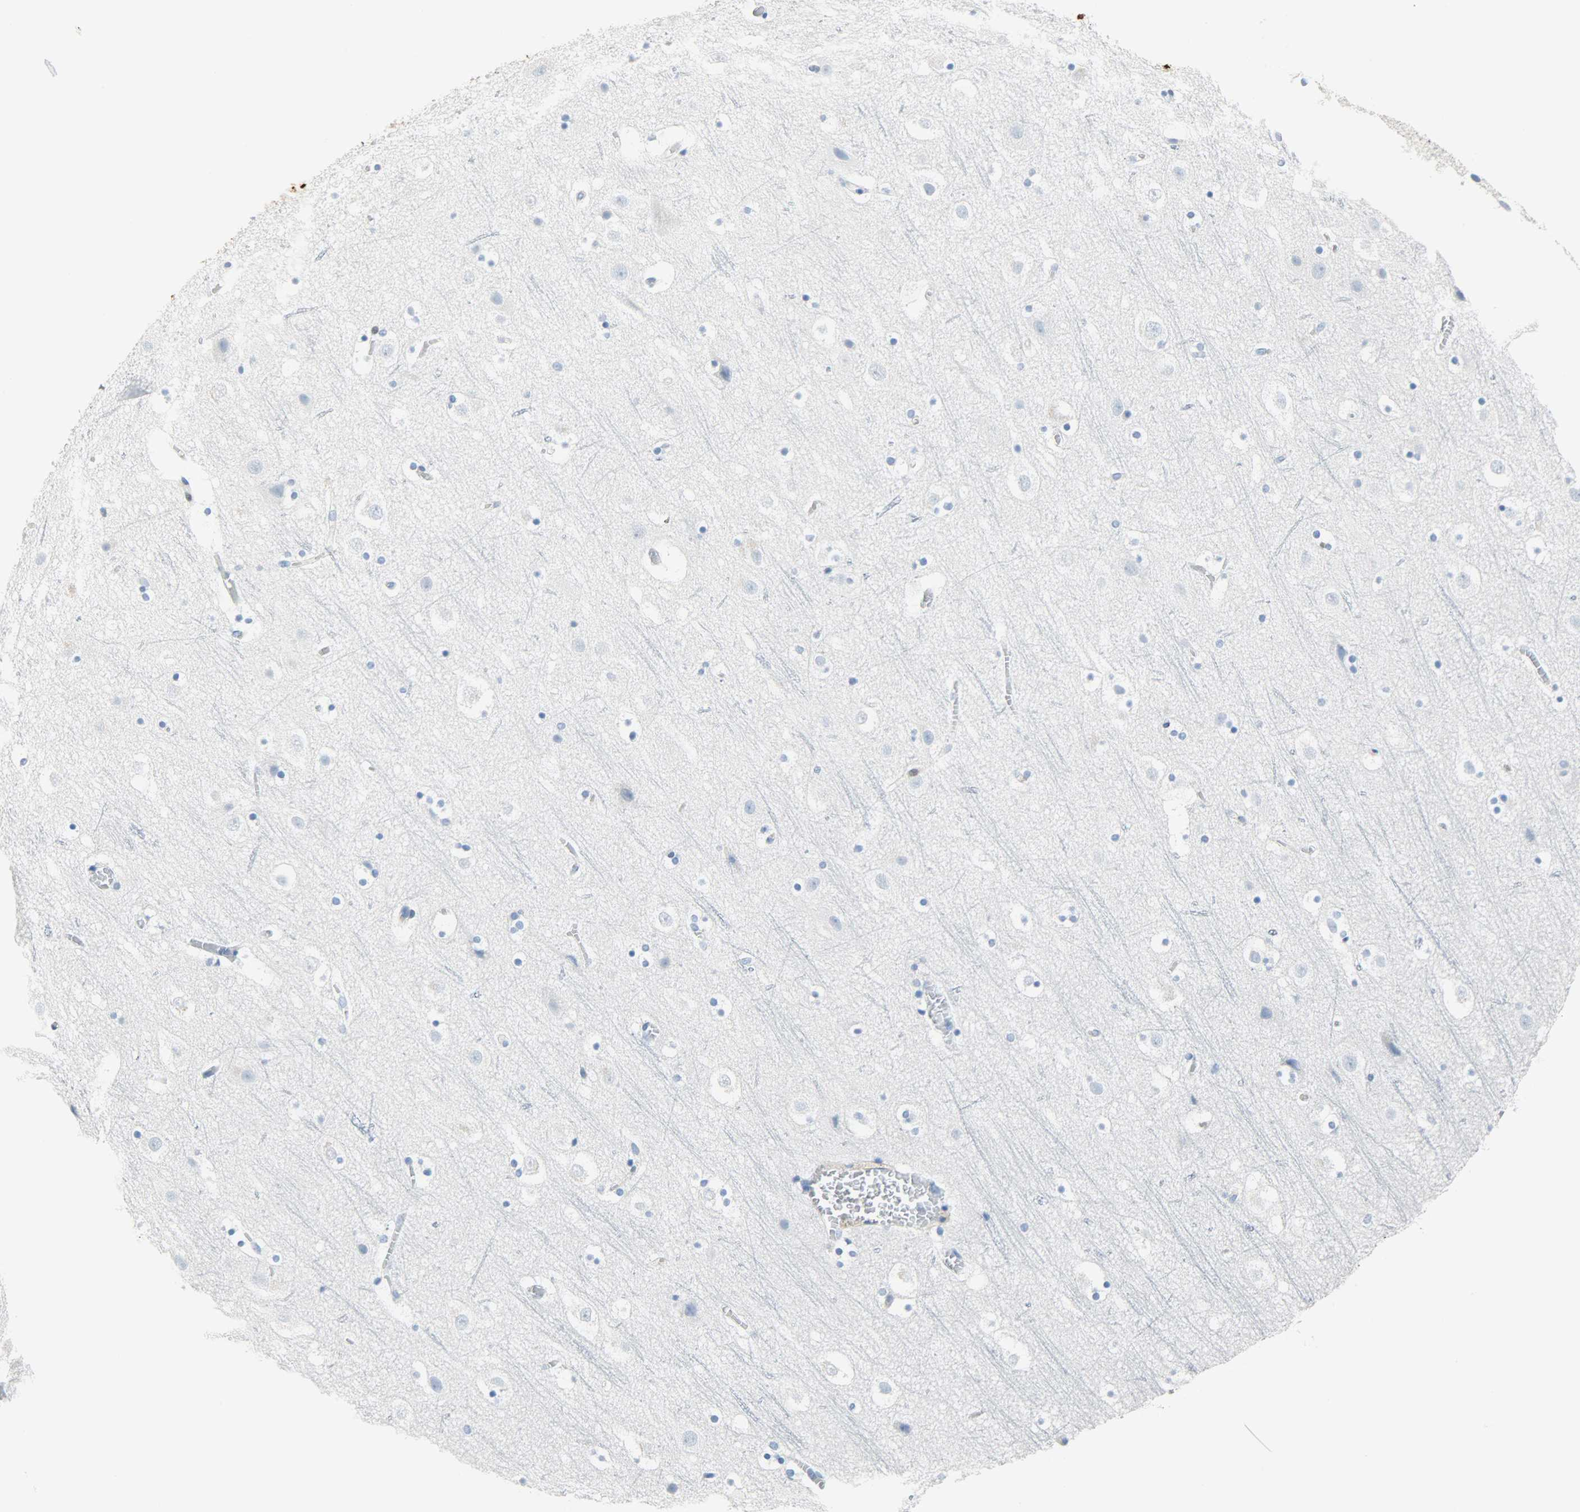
{"staining": {"intensity": "negative", "quantity": "none", "location": "none"}, "tissue": "cerebral cortex", "cell_type": "Endothelial cells", "image_type": "normal", "snomed": [{"axis": "morphology", "description": "Normal tissue, NOS"}, {"axis": "topography", "description": "Cerebral cortex"}], "caption": "Immunohistochemistry (IHC) of benign human cerebral cortex displays no expression in endothelial cells.", "gene": "CA3", "patient": {"sex": "male", "age": 45}}